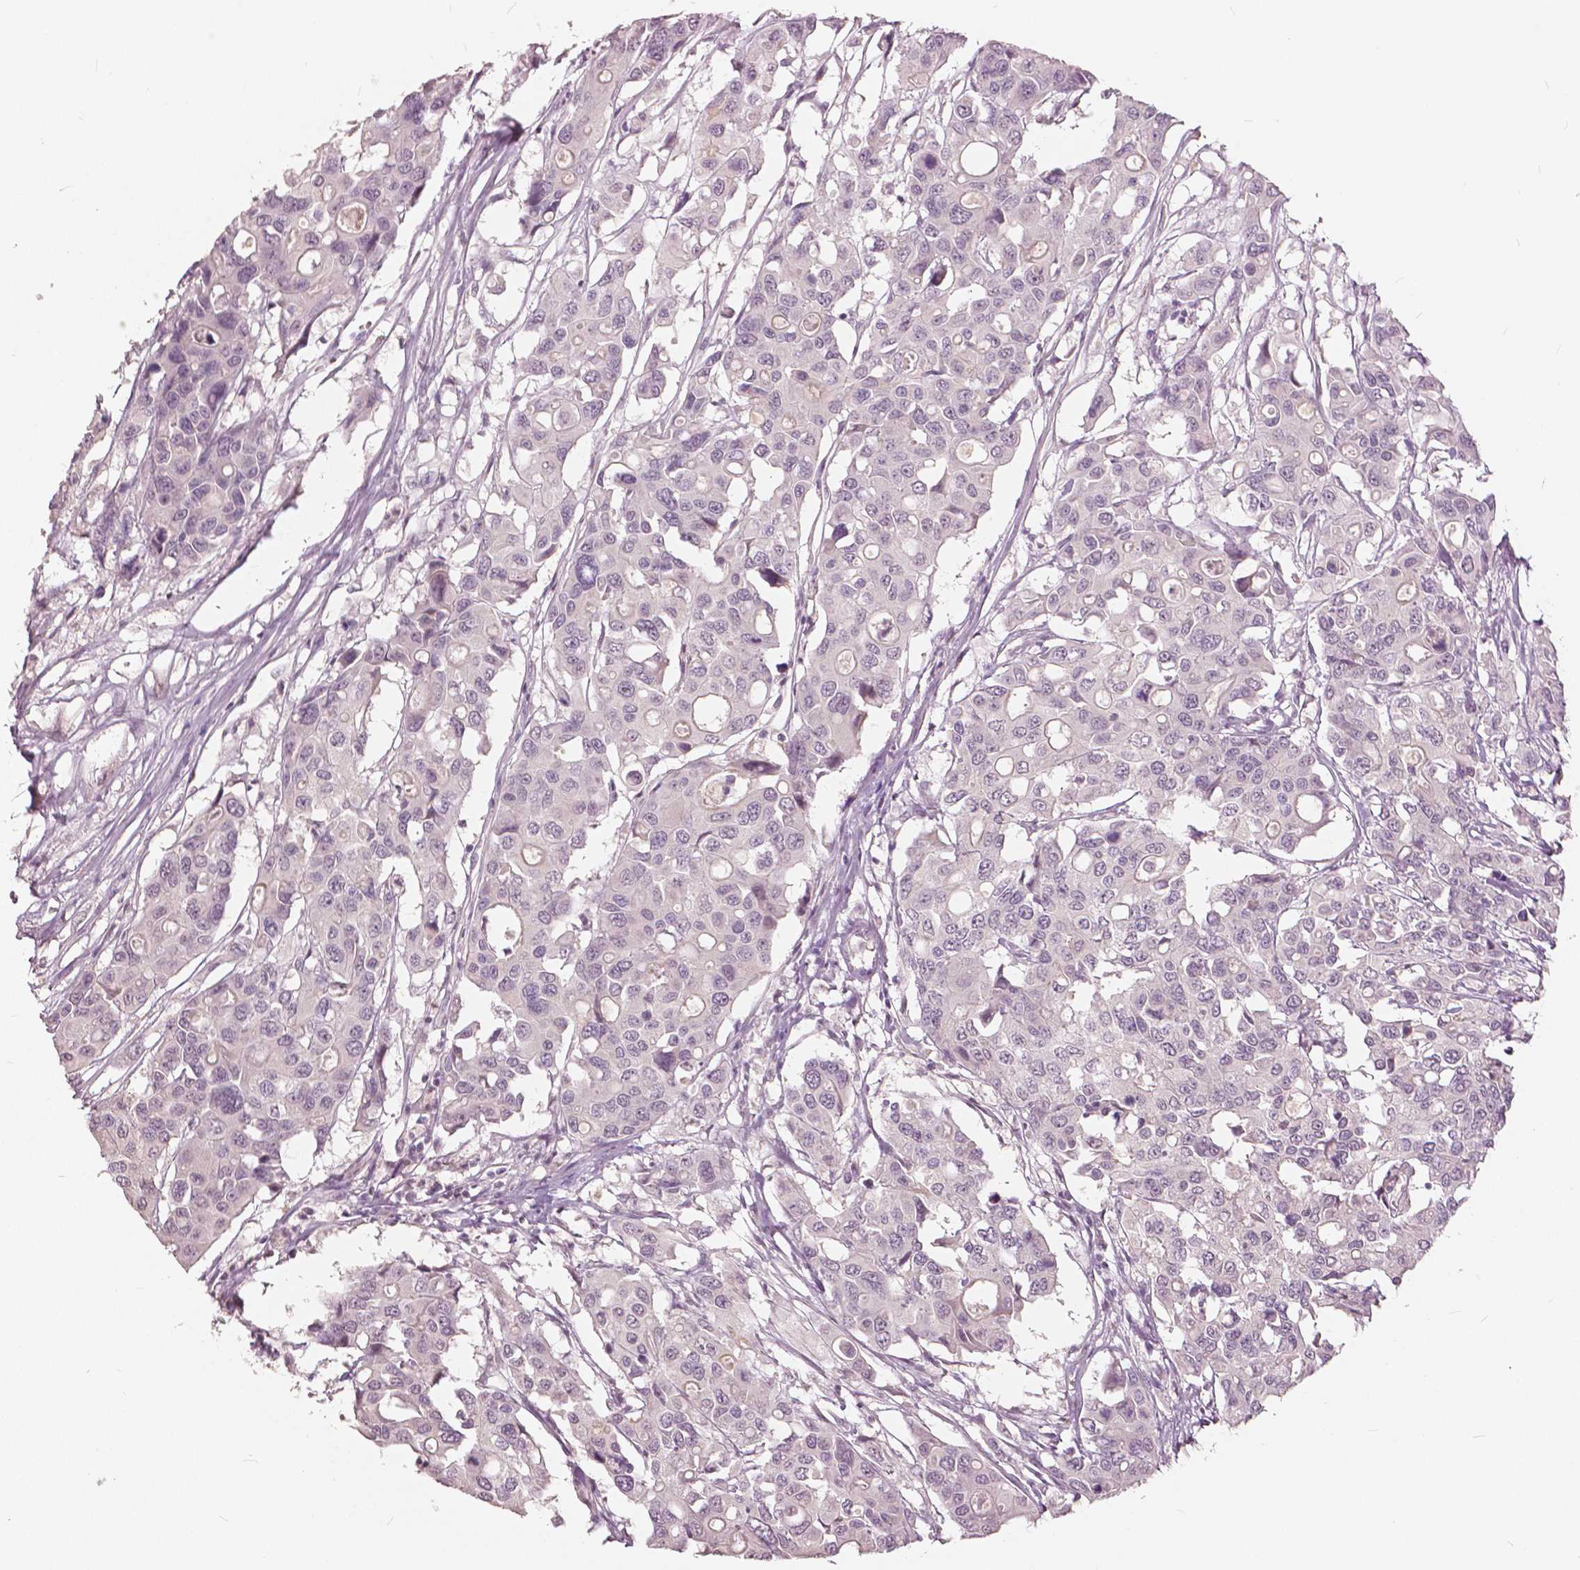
{"staining": {"intensity": "negative", "quantity": "none", "location": "none"}, "tissue": "colorectal cancer", "cell_type": "Tumor cells", "image_type": "cancer", "snomed": [{"axis": "morphology", "description": "Adenocarcinoma, NOS"}, {"axis": "topography", "description": "Colon"}], "caption": "This is an immunohistochemistry image of colorectal cancer (adenocarcinoma). There is no positivity in tumor cells.", "gene": "NANOG", "patient": {"sex": "male", "age": 77}}